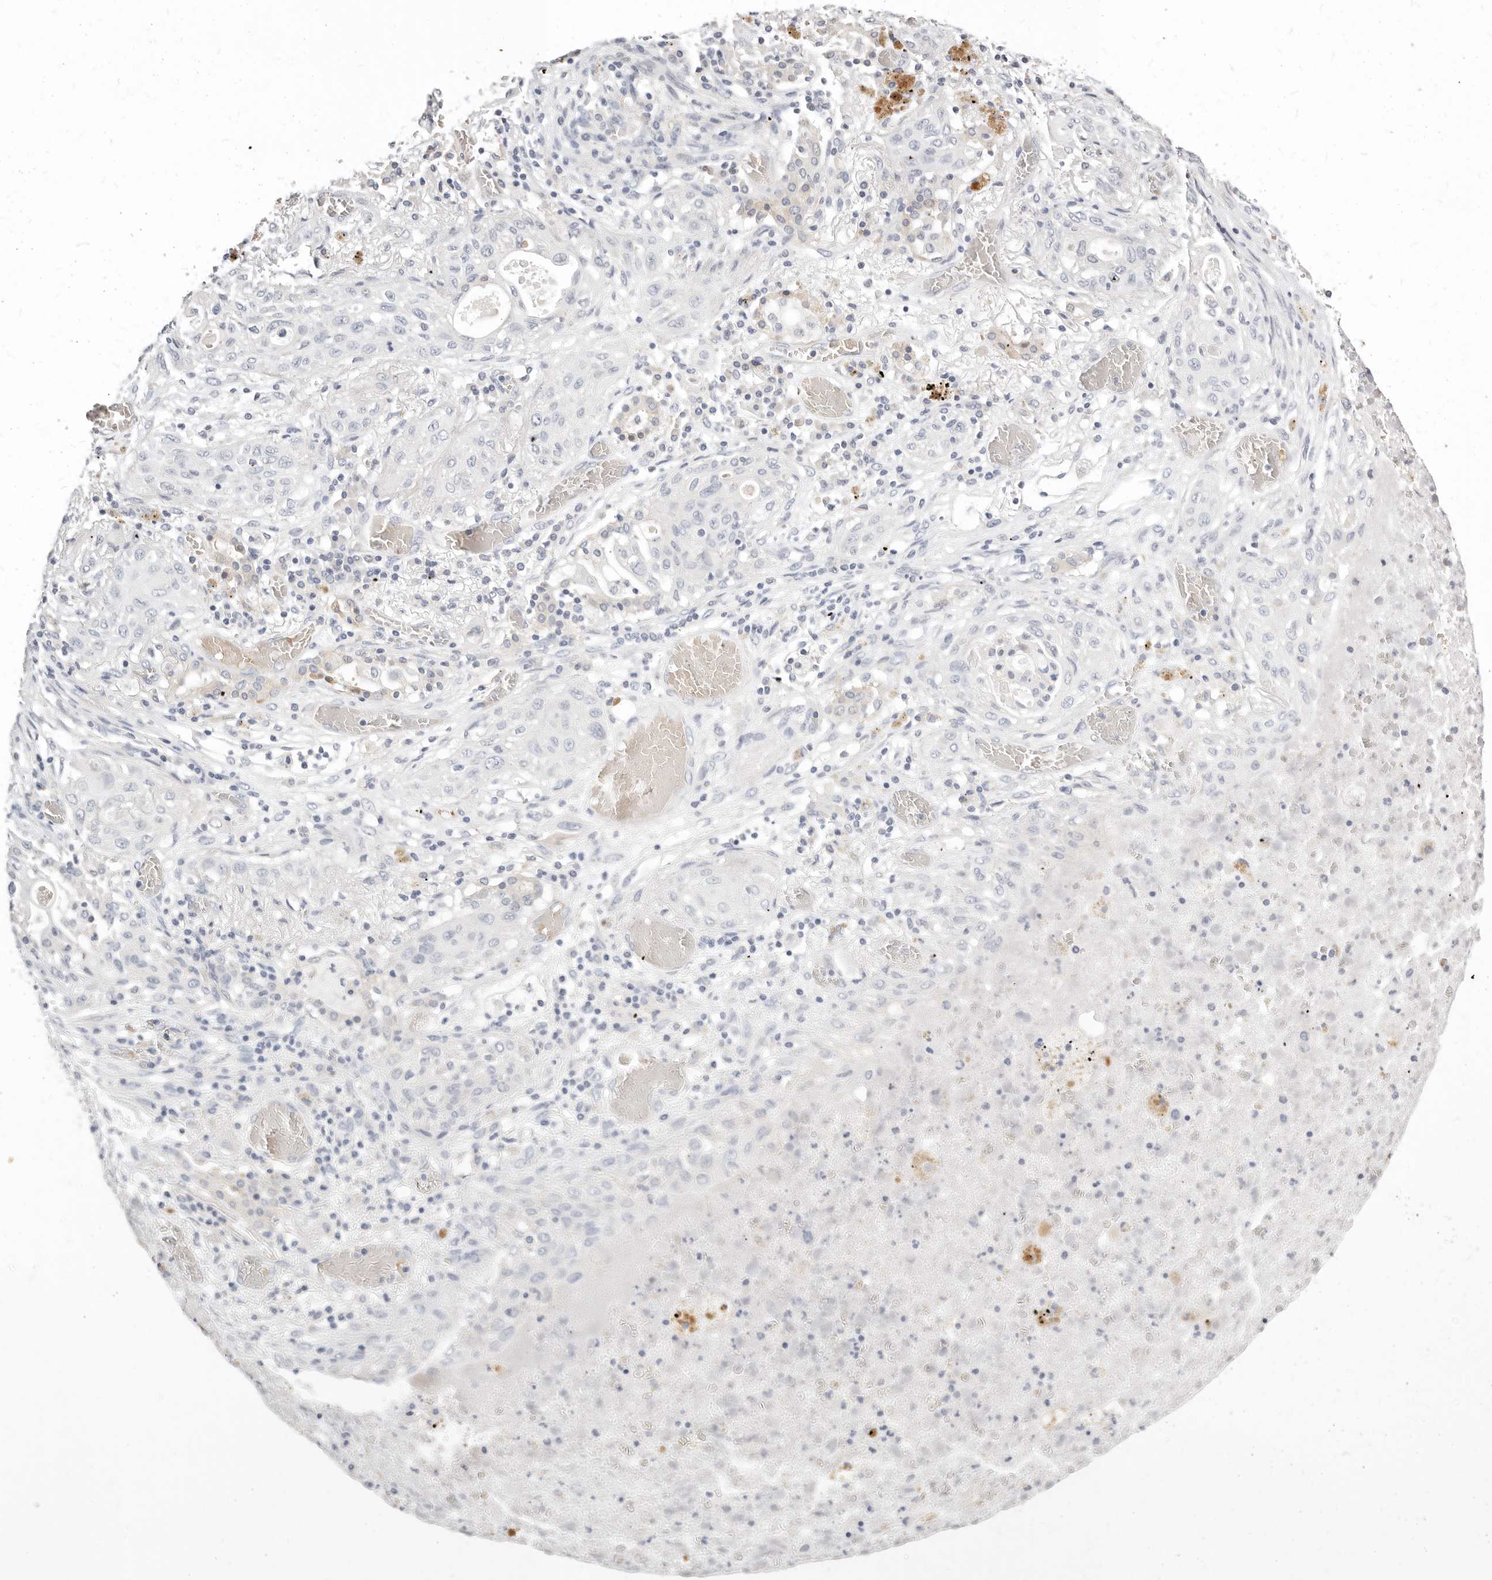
{"staining": {"intensity": "negative", "quantity": "none", "location": "none"}, "tissue": "lung cancer", "cell_type": "Tumor cells", "image_type": "cancer", "snomed": [{"axis": "morphology", "description": "Squamous cell carcinoma, NOS"}, {"axis": "topography", "description": "Lung"}], "caption": "Immunohistochemical staining of human lung cancer exhibits no significant staining in tumor cells.", "gene": "TMEM63B", "patient": {"sex": "female", "age": 47}}